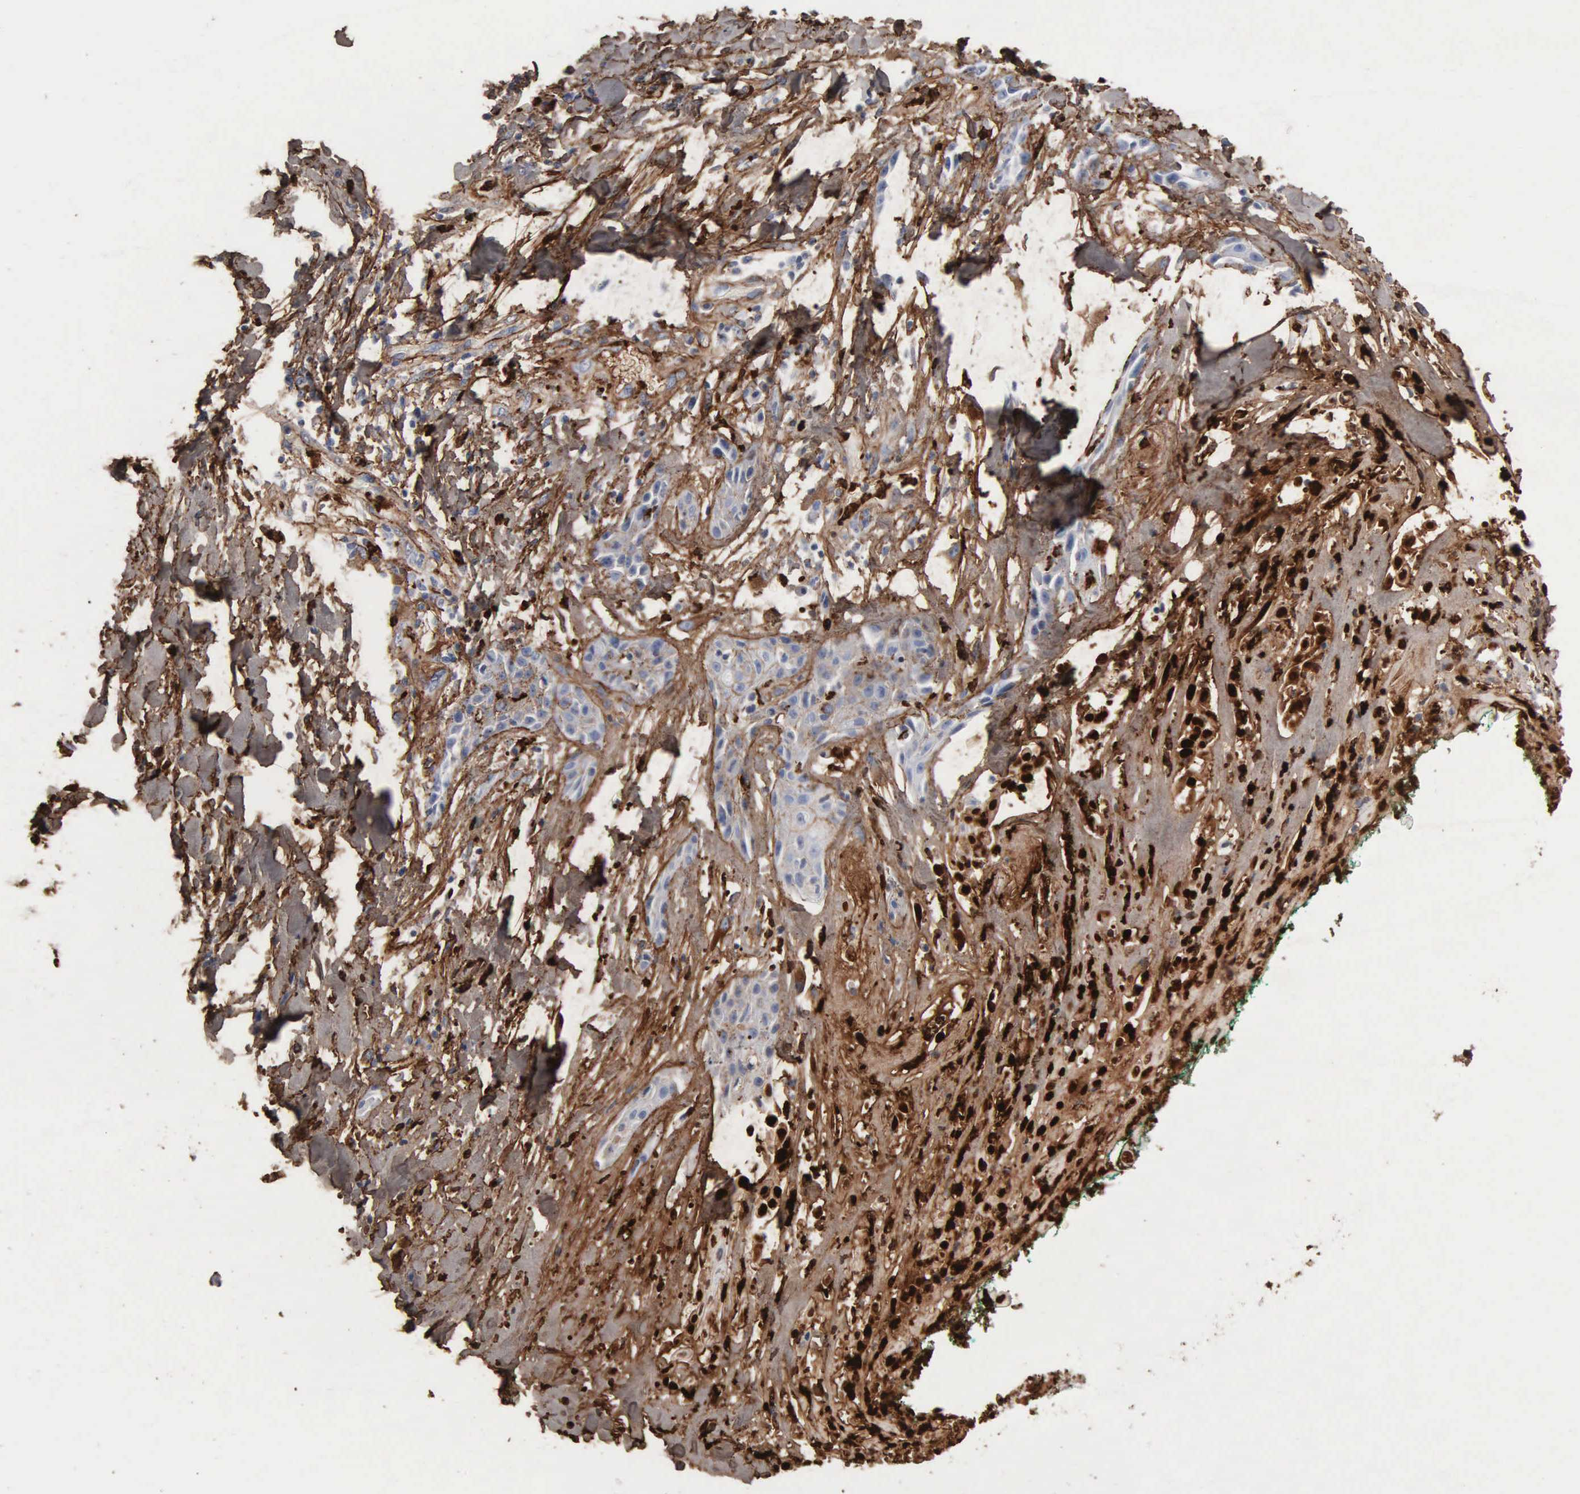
{"staining": {"intensity": "weak", "quantity": "25%-75%", "location": "cytoplasmic/membranous"}, "tissue": "skin cancer", "cell_type": "Tumor cells", "image_type": "cancer", "snomed": [{"axis": "morphology", "description": "Squamous cell carcinoma, NOS"}, {"axis": "topography", "description": "Skin"}, {"axis": "topography", "description": "Anal"}], "caption": "There is low levels of weak cytoplasmic/membranous staining in tumor cells of squamous cell carcinoma (skin), as demonstrated by immunohistochemical staining (brown color).", "gene": "FN1", "patient": {"sex": "male", "age": 64}}